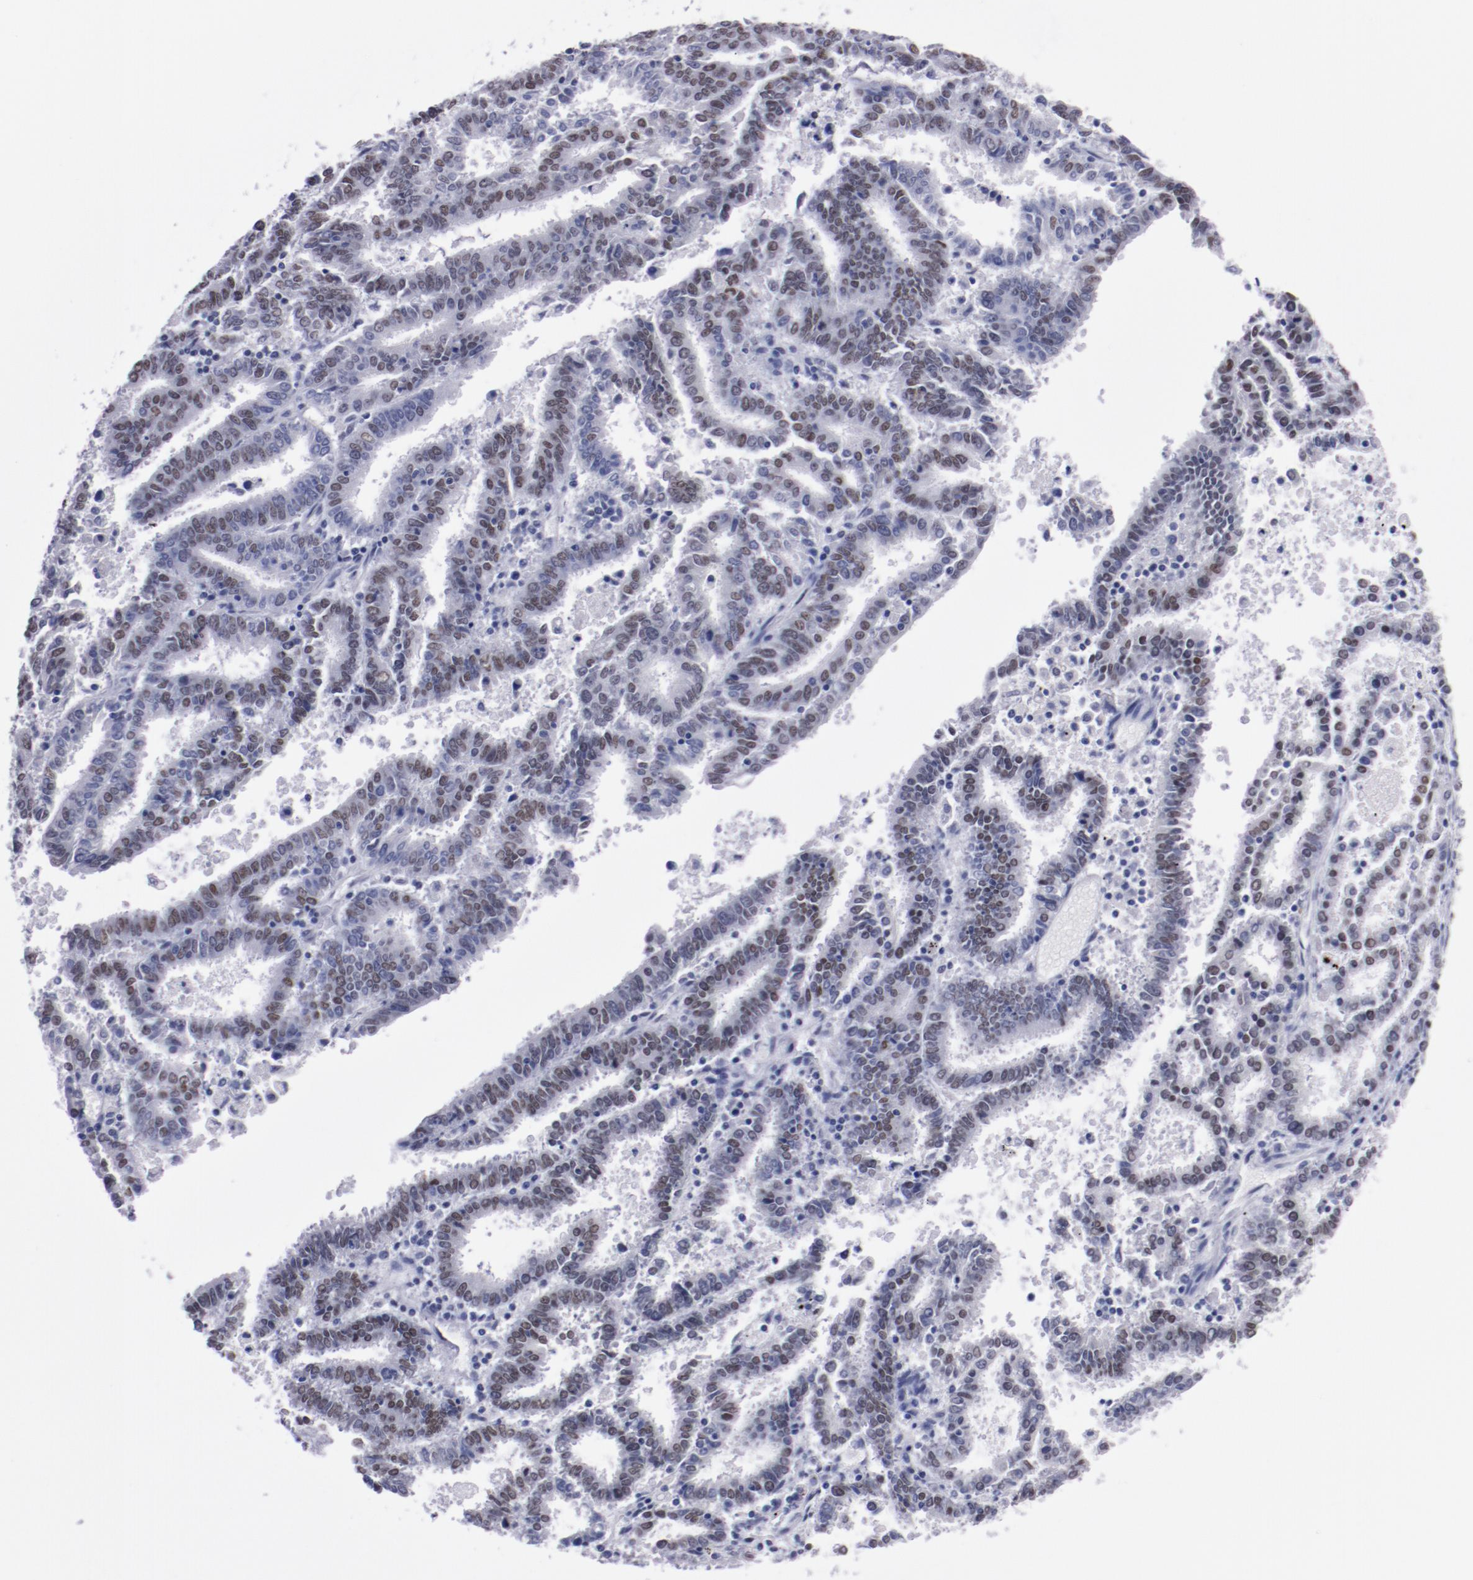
{"staining": {"intensity": "weak", "quantity": "25%-75%", "location": "nuclear"}, "tissue": "endometrial cancer", "cell_type": "Tumor cells", "image_type": "cancer", "snomed": [{"axis": "morphology", "description": "Adenocarcinoma, NOS"}, {"axis": "topography", "description": "Uterus"}], "caption": "Endometrial adenocarcinoma stained with a protein marker exhibits weak staining in tumor cells.", "gene": "HNF1B", "patient": {"sex": "female", "age": 83}}